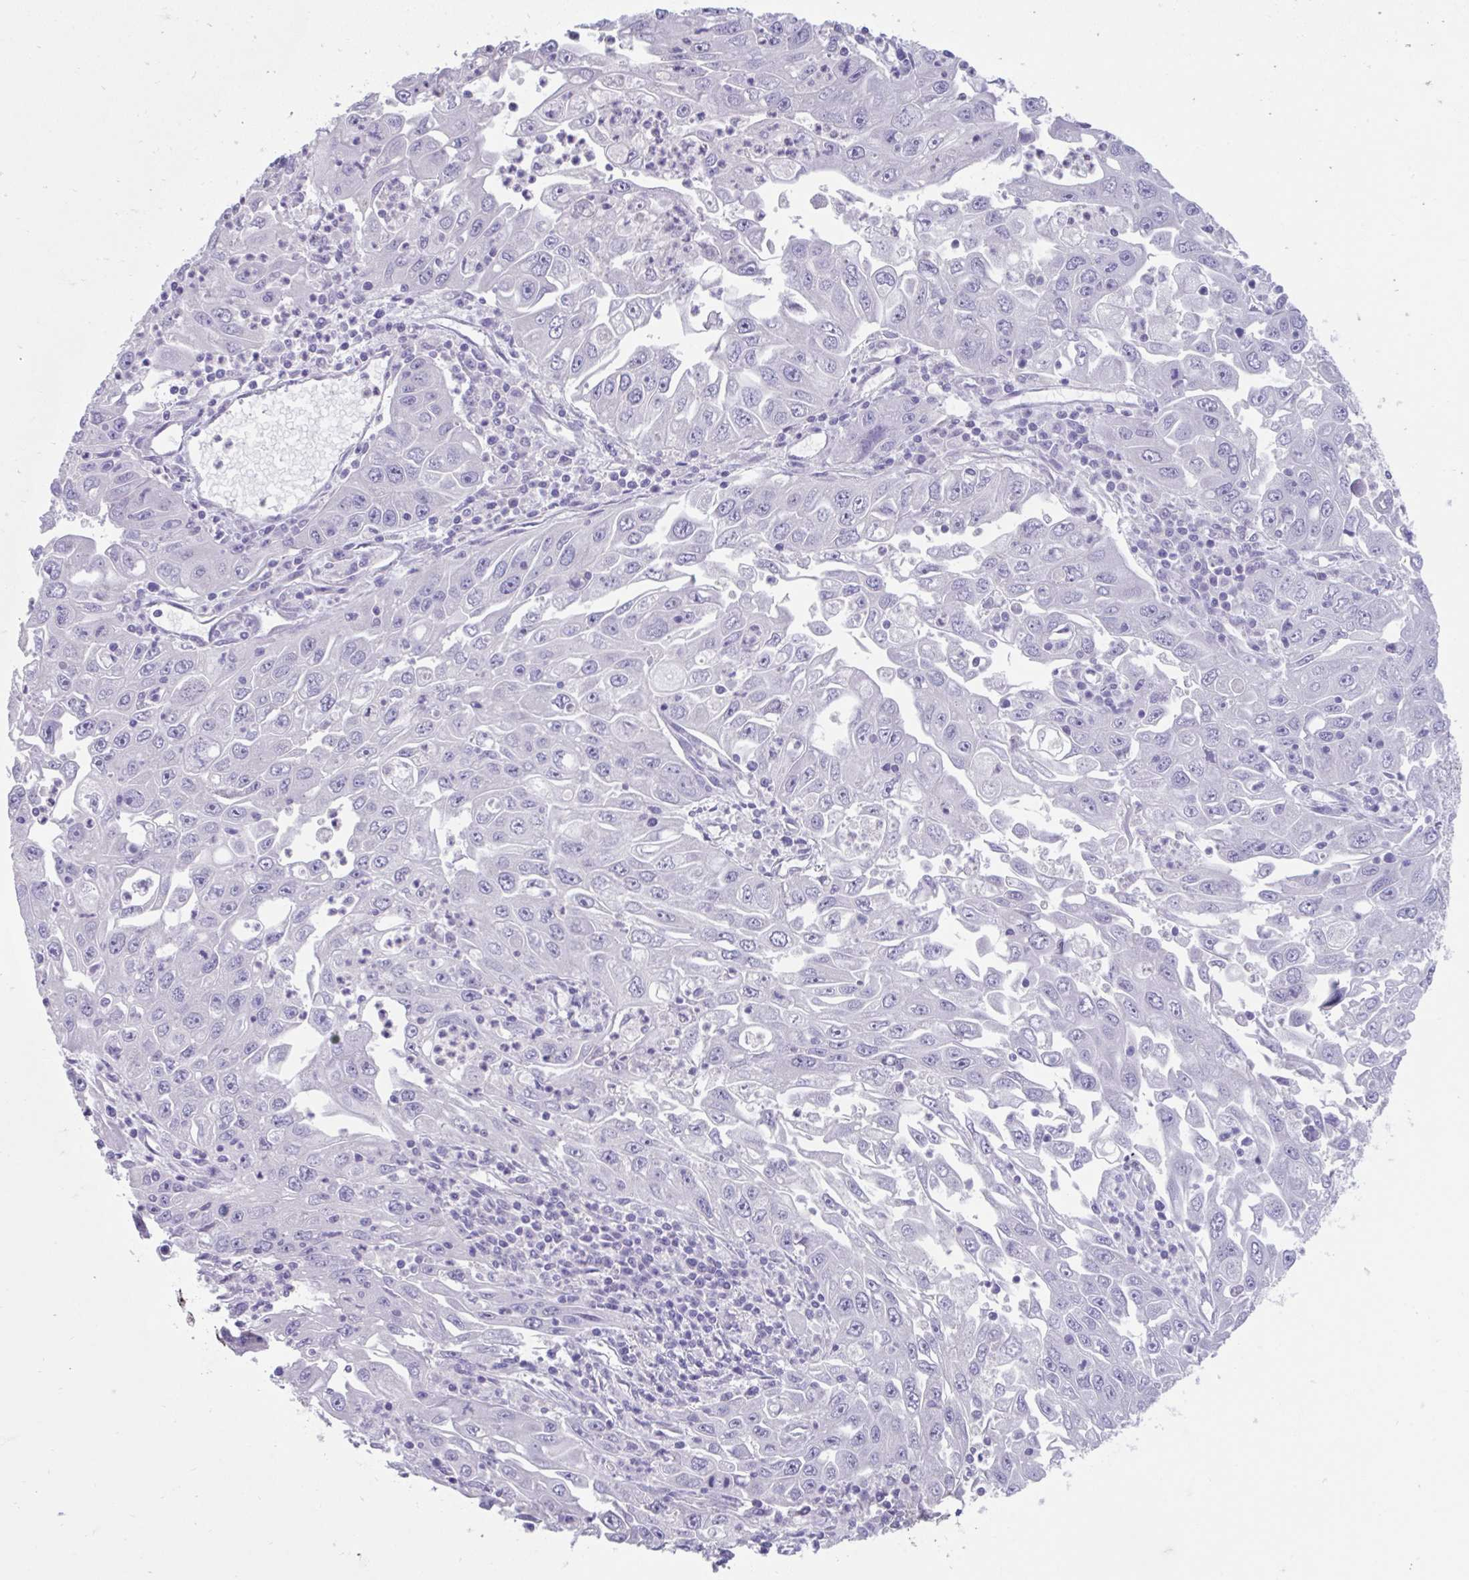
{"staining": {"intensity": "negative", "quantity": "none", "location": "none"}, "tissue": "endometrial cancer", "cell_type": "Tumor cells", "image_type": "cancer", "snomed": [{"axis": "morphology", "description": "Adenocarcinoma, NOS"}, {"axis": "topography", "description": "Uterus"}], "caption": "This is a image of immunohistochemistry staining of endometrial adenocarcinoma, which shows no positivity in tumor cells.", "gene": "GPR162", "patient": {"sex": "female", "age": 62}}